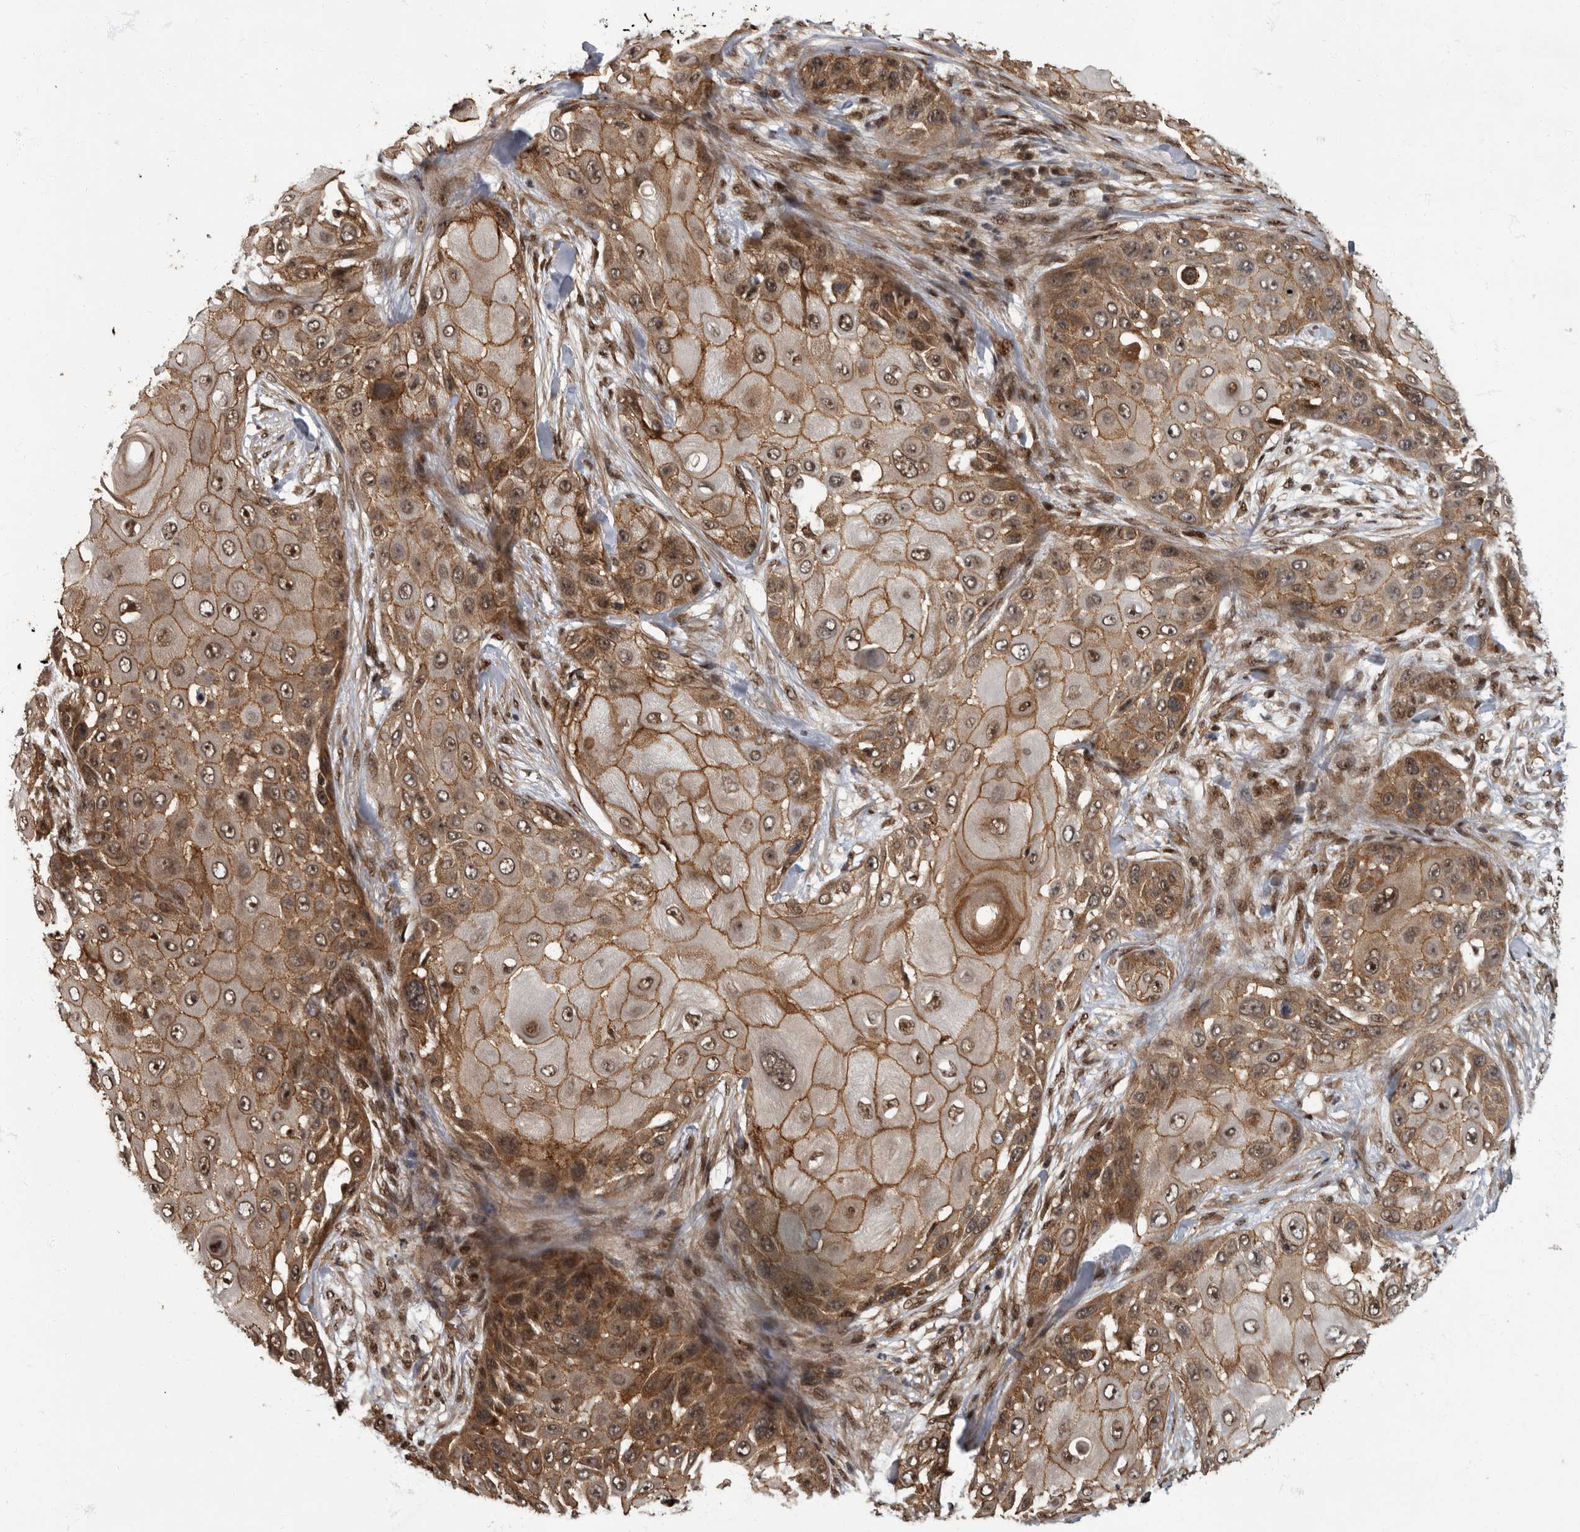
{"staining": {"intensity": "moderate", "quantity": ">75%", "location": "cytoplasmic/membranous,nuclear"}, "tissue": "skin cancer", "cell_type": "Tumor cells", "image_type": "cancer", "snomed": [{"axis": "morphology", "description": "Squamous cell carcinoma, NOS"}, {"axis": "topography", "description": "Skin"}], "caption": "A brown stain labels moderate cytoplasmic/membranous and nuclear positivity of a protein in human skin squamous cell carcinoma tumor cells.", "gene": "VPS50", "patient": {"sex": "female", "age": 44}}